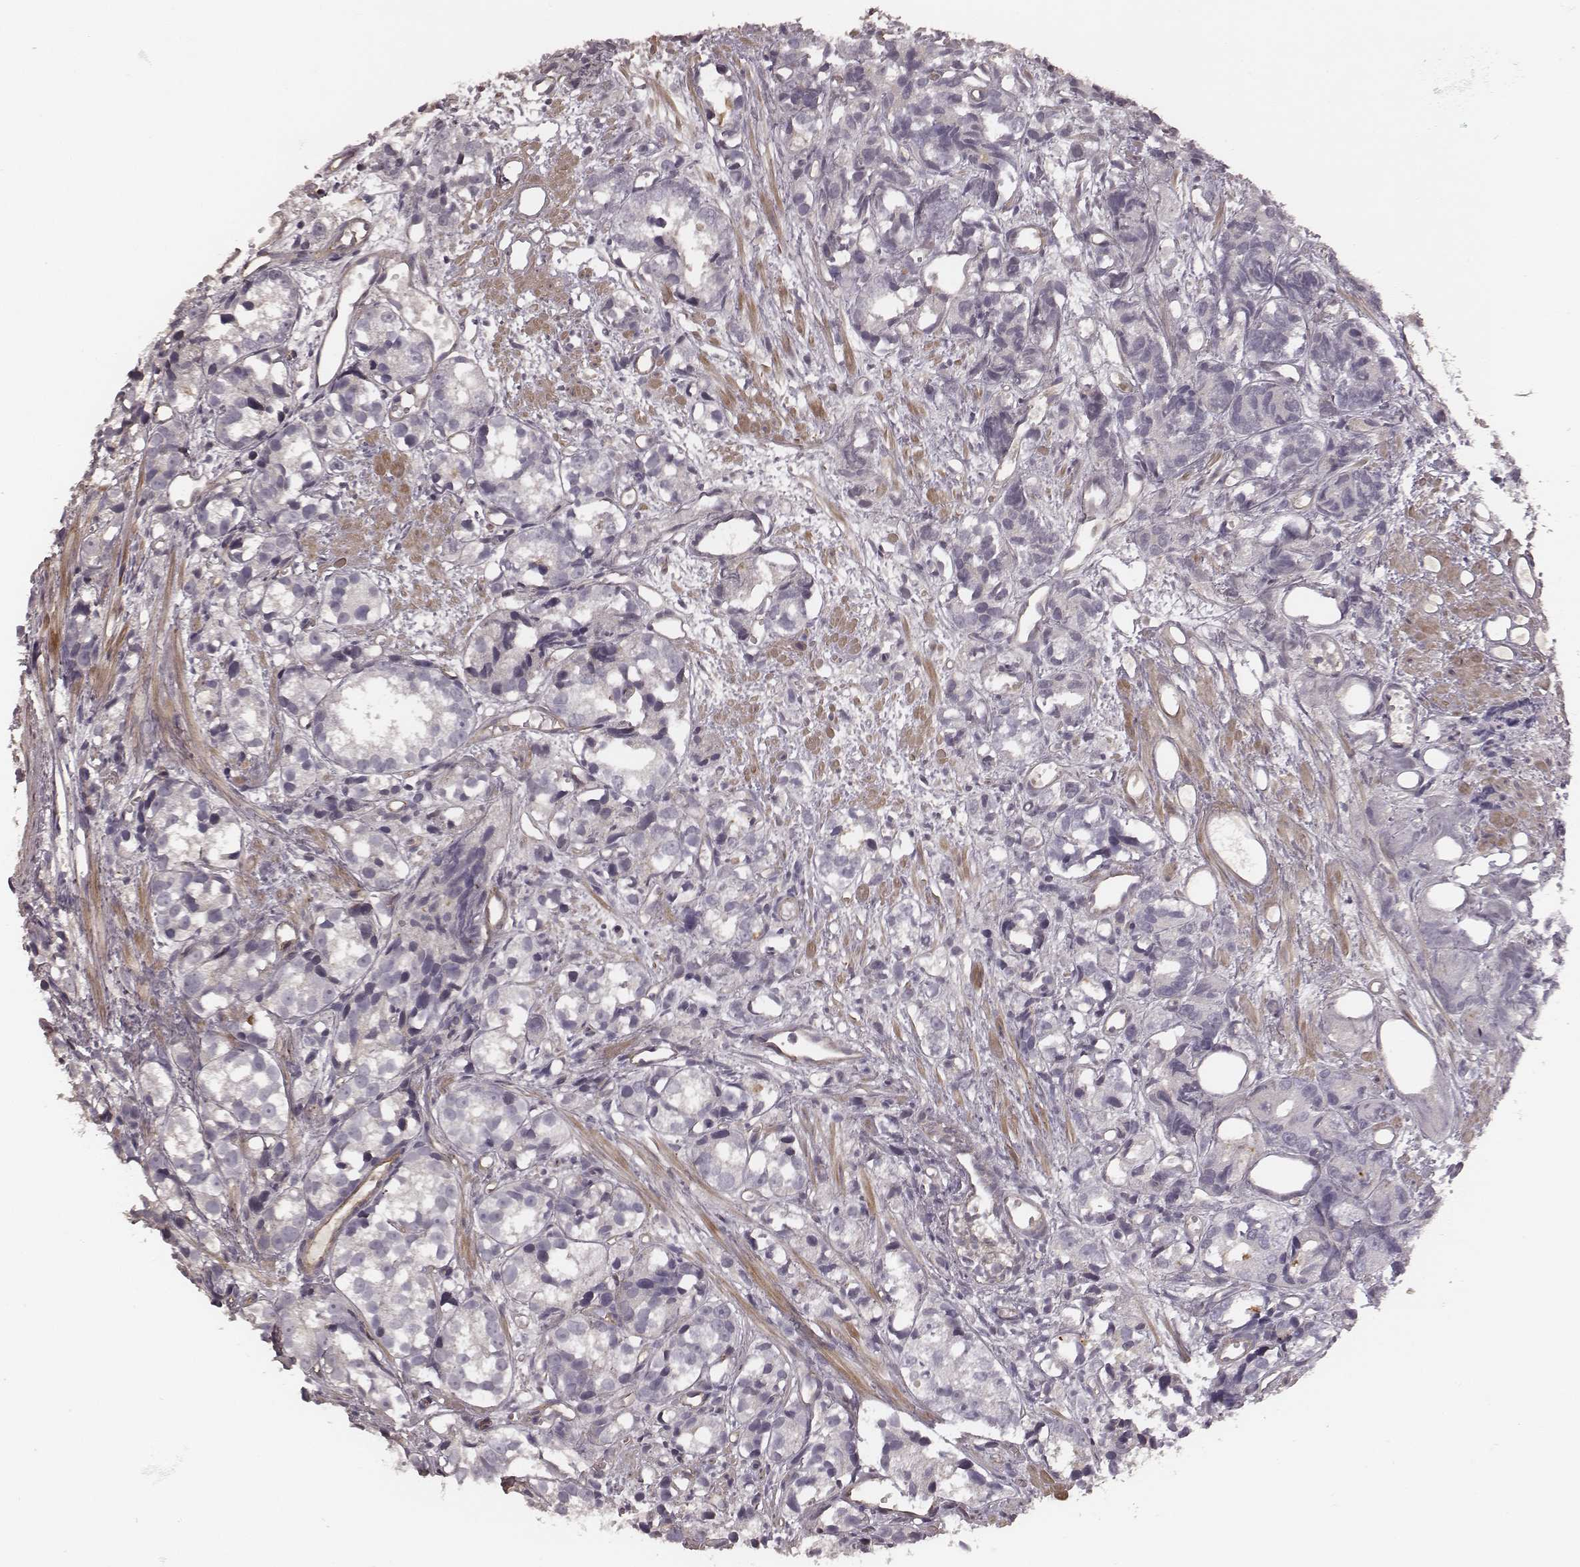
{"staining": {"intensity": "negative", "quantity": "none", "location": "none"}, "tissue": "prostate cancer", "cell_type": "Tumor cells", "image_type": "cancer", "snomed": [{"axis": "morphology", "description": "Adenocarcinoma, High grade"}, {"axis": "topography", "description": "Prostate"}], "caption": "This is an IHC image of human prostate adenocarcinoma (high-grade). There is no positivity in tumor cells.", "gene": "OTOGL", "patient": {"sex": "male", "age": 77}}